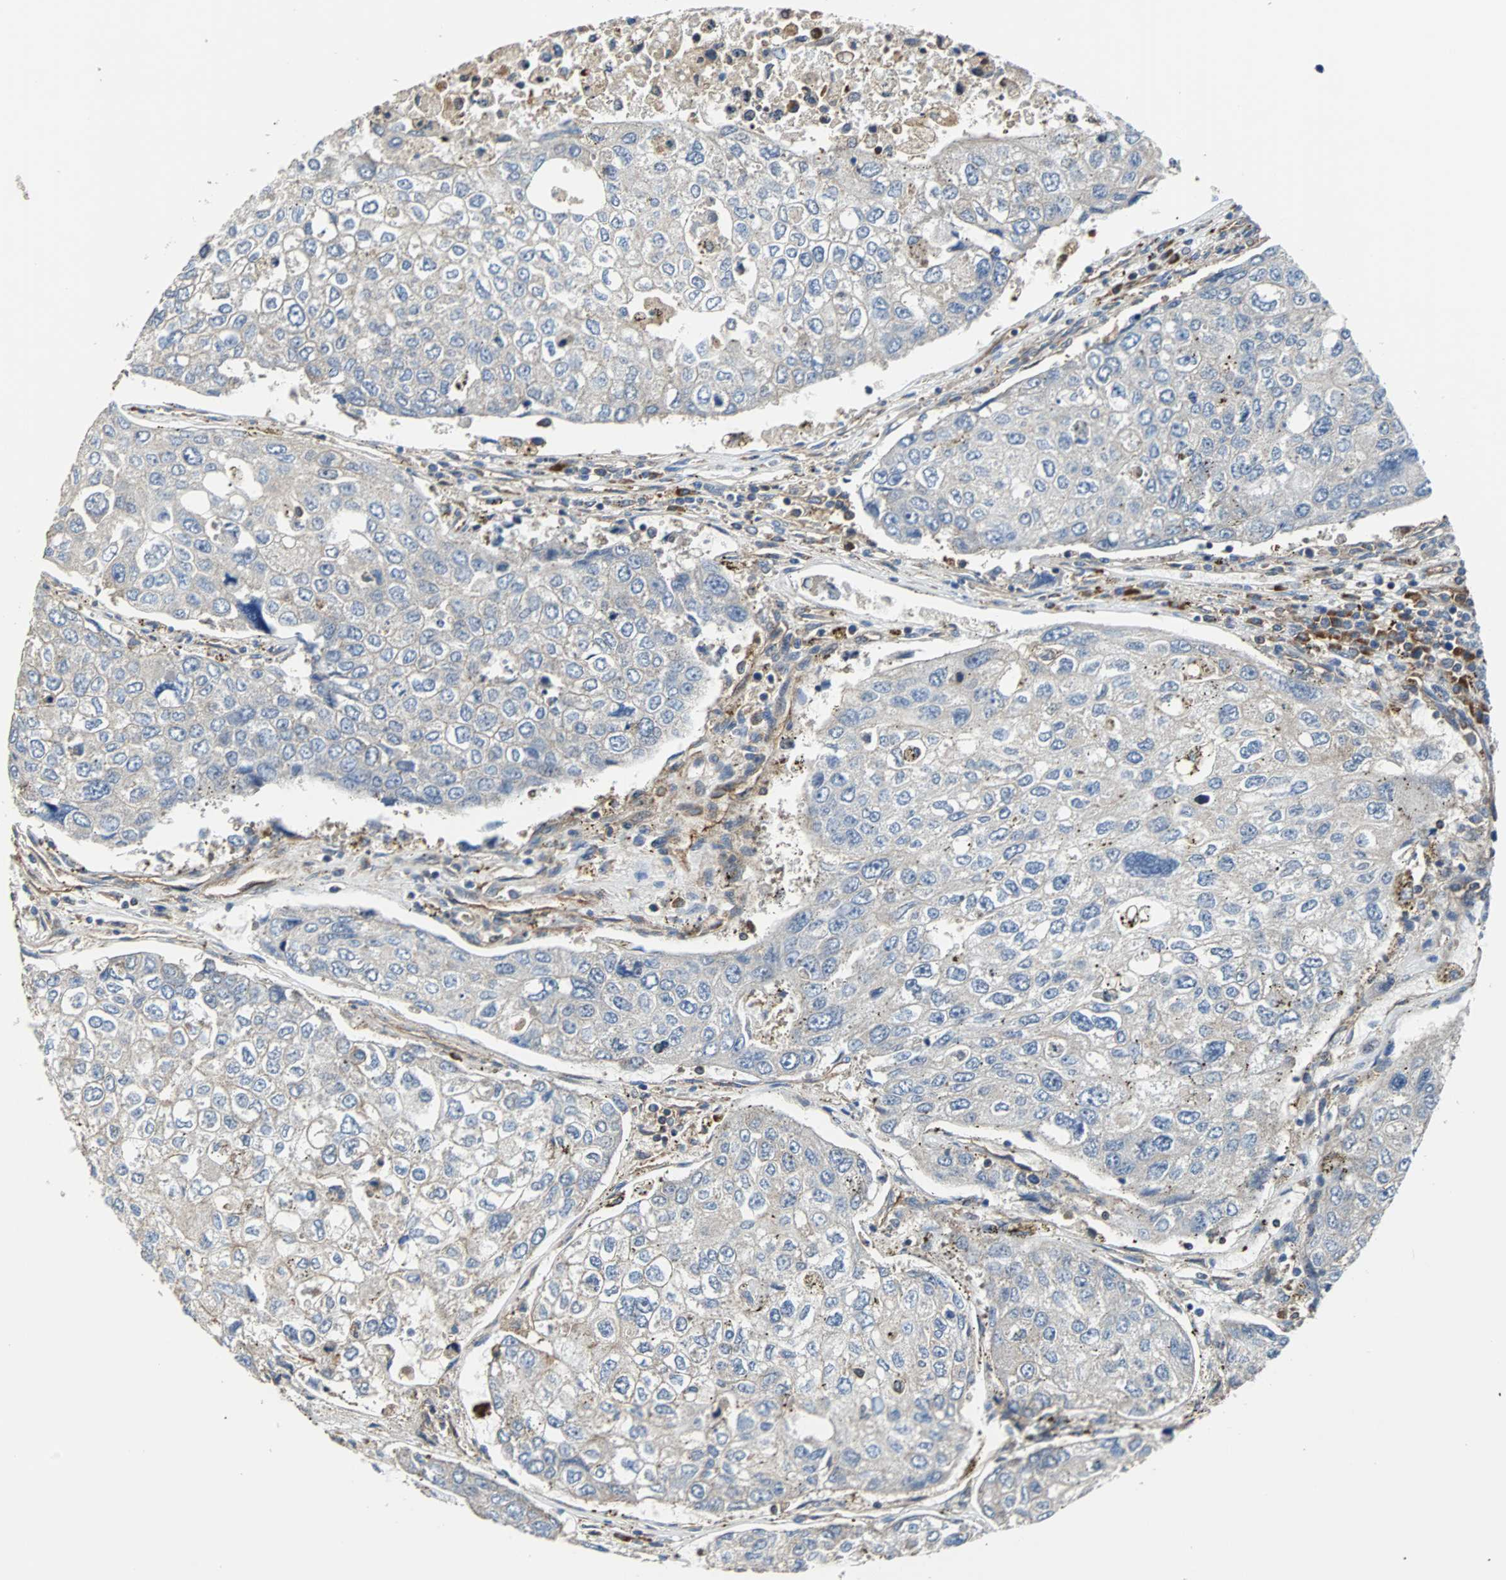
{"staining": {"intensity": "moderate", "quantity": ">75%", "location": "cytoplasmic/membranous"}, "tissue": "urothelial cancer", "cell_type": "Tumor cells", "image_type": "cancer", "snomed": [{"axis": "morphology", "description": "Urothelial carcinoma, High grade"}, {"axis": "topography", "description": "Lymph node"}, {"axis": "topography", "description": "Urinary bladder"}], "caption": "DAB immunohistochemical staining of high-grade urothelial carcinoma shows moderate cytoplasmic/membranous protein staining in approximately >75% of tumor cells.", "gene": "PLCG2", "patient": {"sex": "male", "age": 51}}